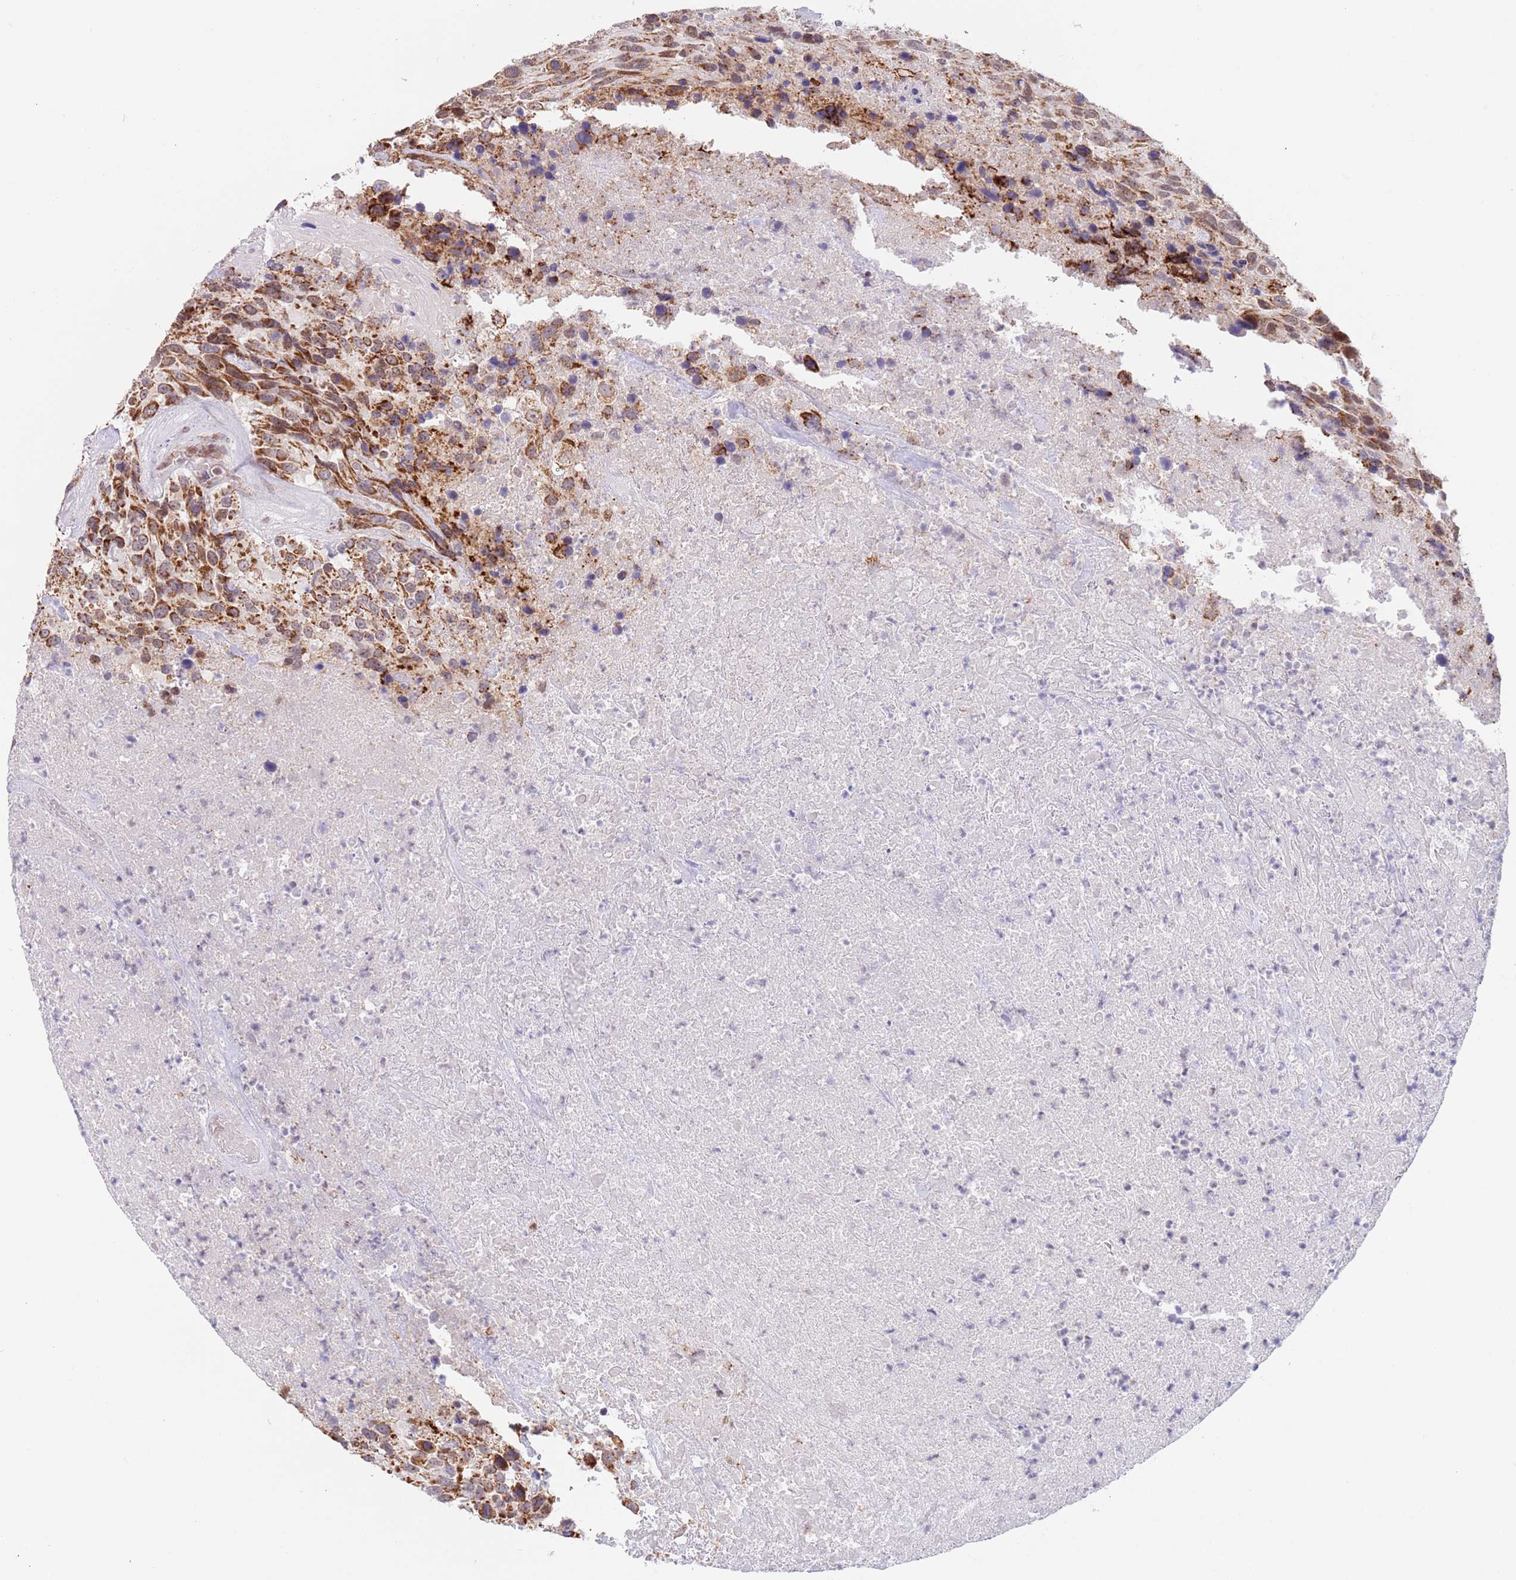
{"staining": {"intensity": "strong", "quantity": ">75%", "location": "cytoplasmic/membranous"}, "tissue": "urothelial cancer", "cell_type": "Tumor cells", "image_type": "cancer", "snomed": [{"axis": "morphology", "description": "Urothelial carcinoma, High grade"}, {"axis": "topography", "description": "Urinary bladder"}], "caption": "The histopathology image displays staining of urothelial cancer, revealing strong cytoplasmic/membranous protein expression (brown color) within tumor cells. Ihc stains the protein of interest in brown and the nuclei are stained blue.", "gene": "TIMM13", "patient": {"sex": "female", "age": 70}}